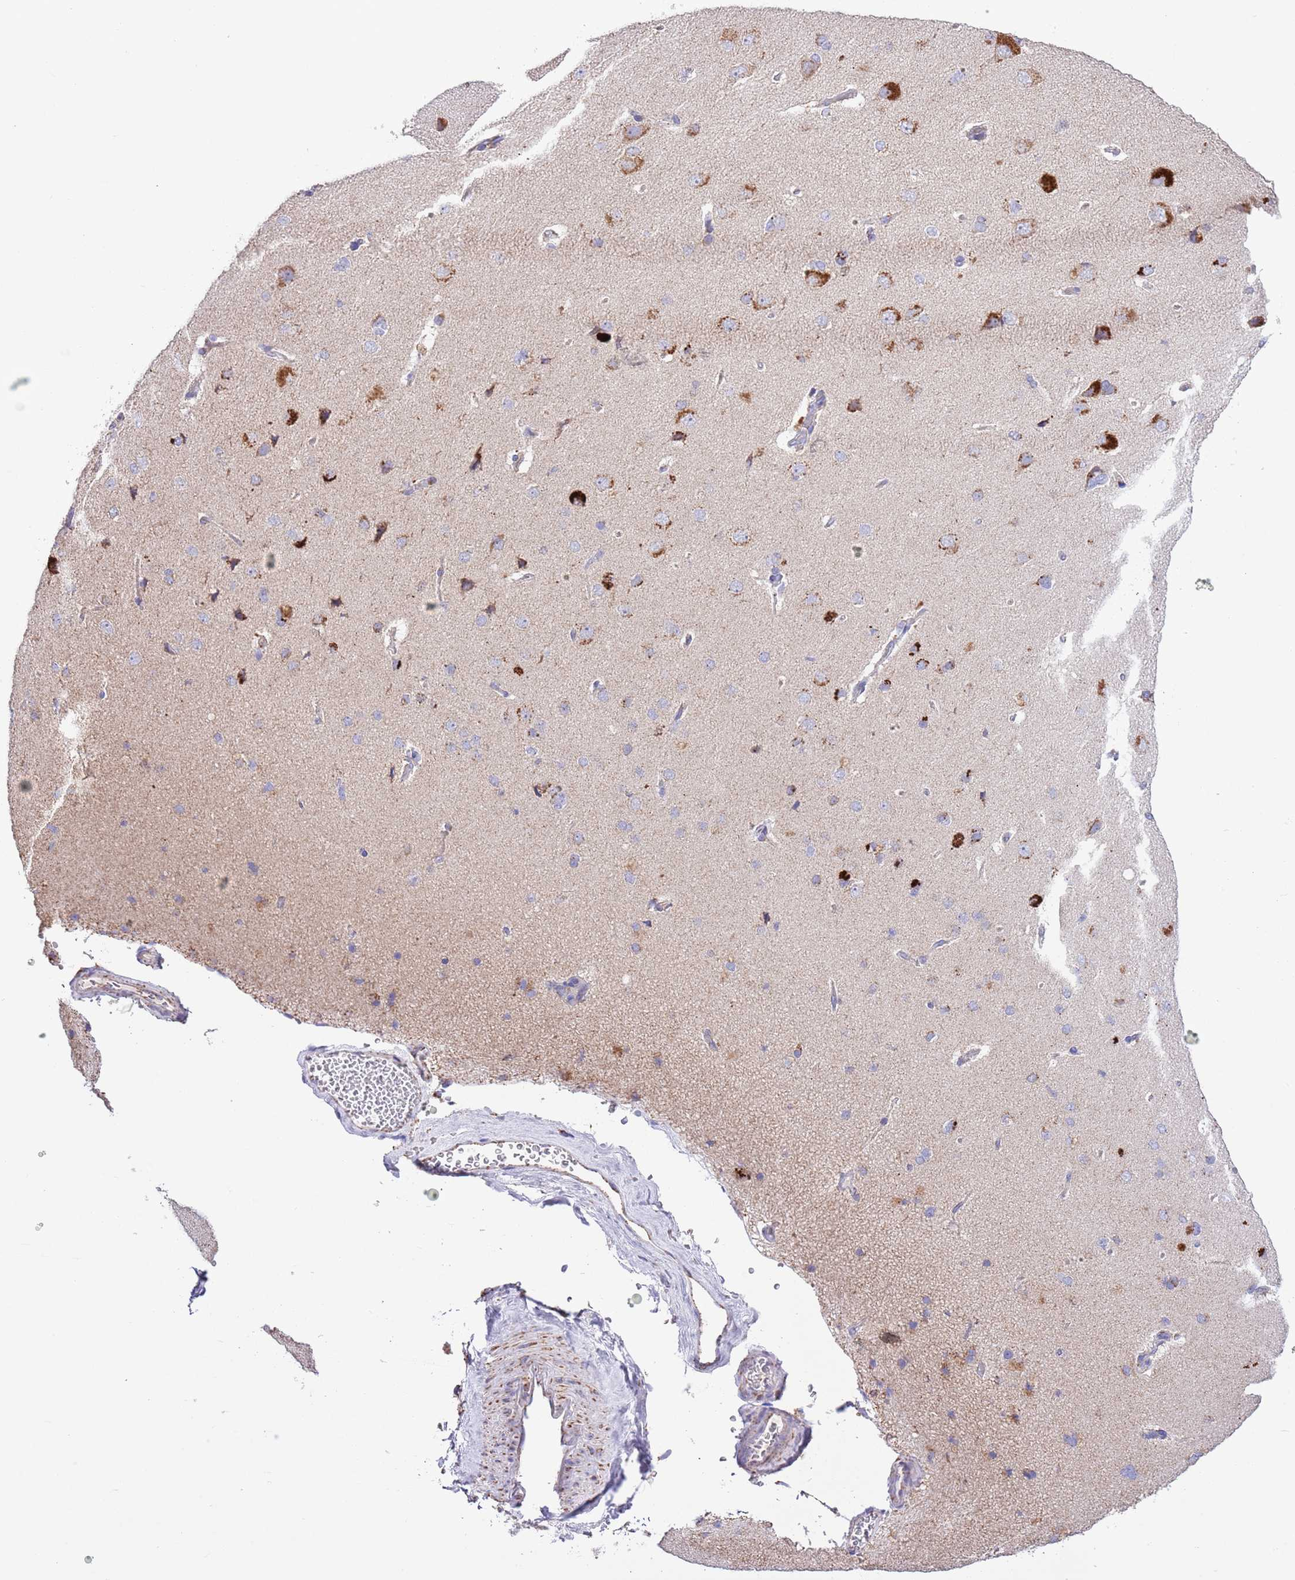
{"staining": {"intensity": "weak", "quantity": ">75%", "location": "cytoplasmic/membranous"}, "tissue": "cerebral cortex", "cell_type": "Endothelial cells", "image_type": "normal", "snomed": [{"axis": "morphology", "description": "Normal tissue, NOS"}, {"axis": "topography", "description": "Cerebral cortex"}], "caption": "A micrograph of cerebral cortex stained for a protein displays weak cytoplasmic/membranous brown staining in endothelial cells. (DAB IHC with brightfield microscopy, high magnification).", "gene": "TEKTIP1", "patient": {"sex": "male", "age": 62}}